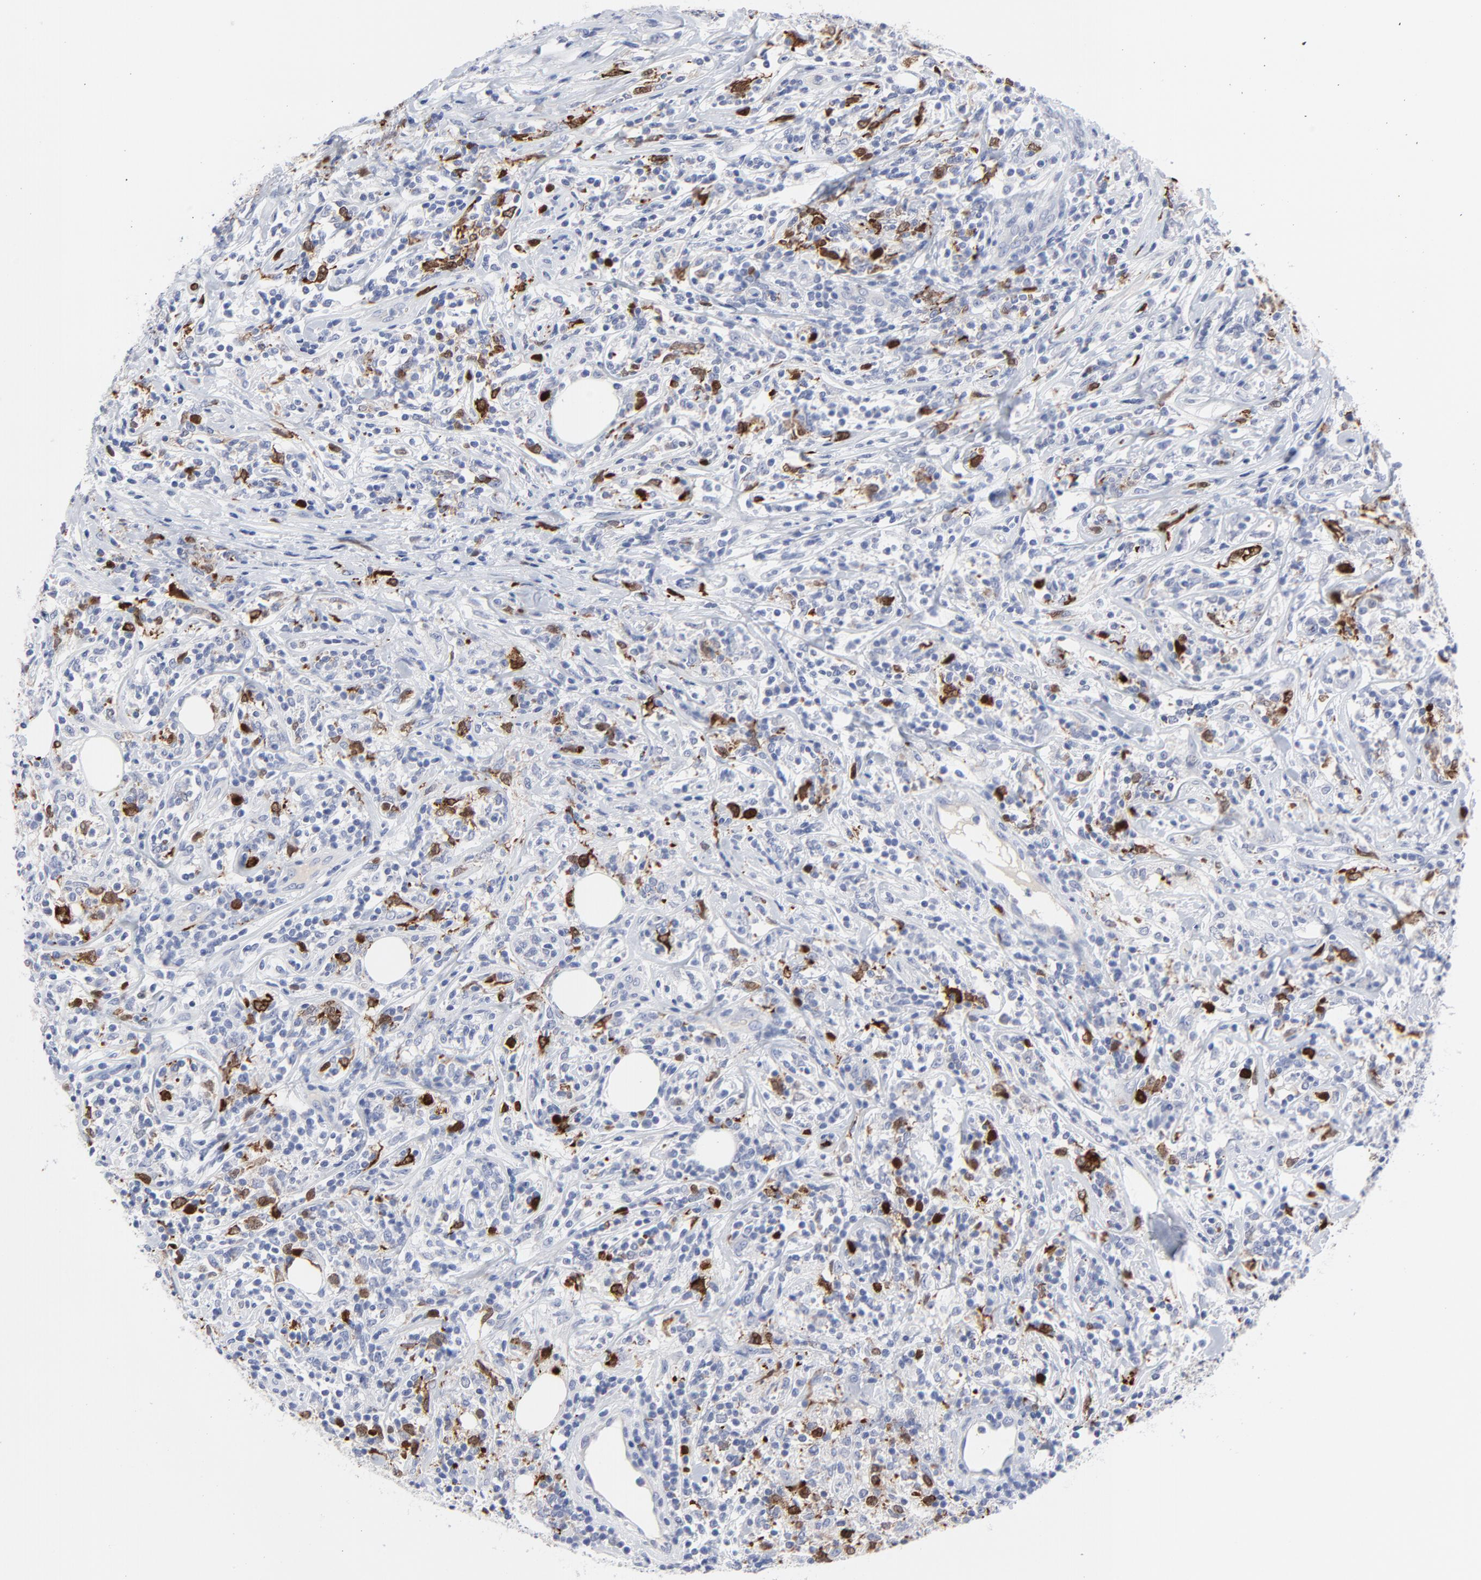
{"staining": {"intensity": "strong", "quantity": "<25%", "location": "cytoplasmic/membranous,nuclear"}, "tissue": "lymphoma", "cell_type": "Tumor cells", "image_type": "cancer", "snomed": [{"axis": "morphology", "description": "Malignant lymphoma, non-Hodgkin's type, High grade"}, {"axis": "topography", "description": "Lymph node"}], "caption": "The immunohistochemical stain highlights strong cytoplasmic/membranous and nuclear expression in tumor cells of malignant lymphoma, non-Hodgkin's type (high-grade) tissue.", "gene": "CDK1", "patient": {"sex": "female", "age": 84}}